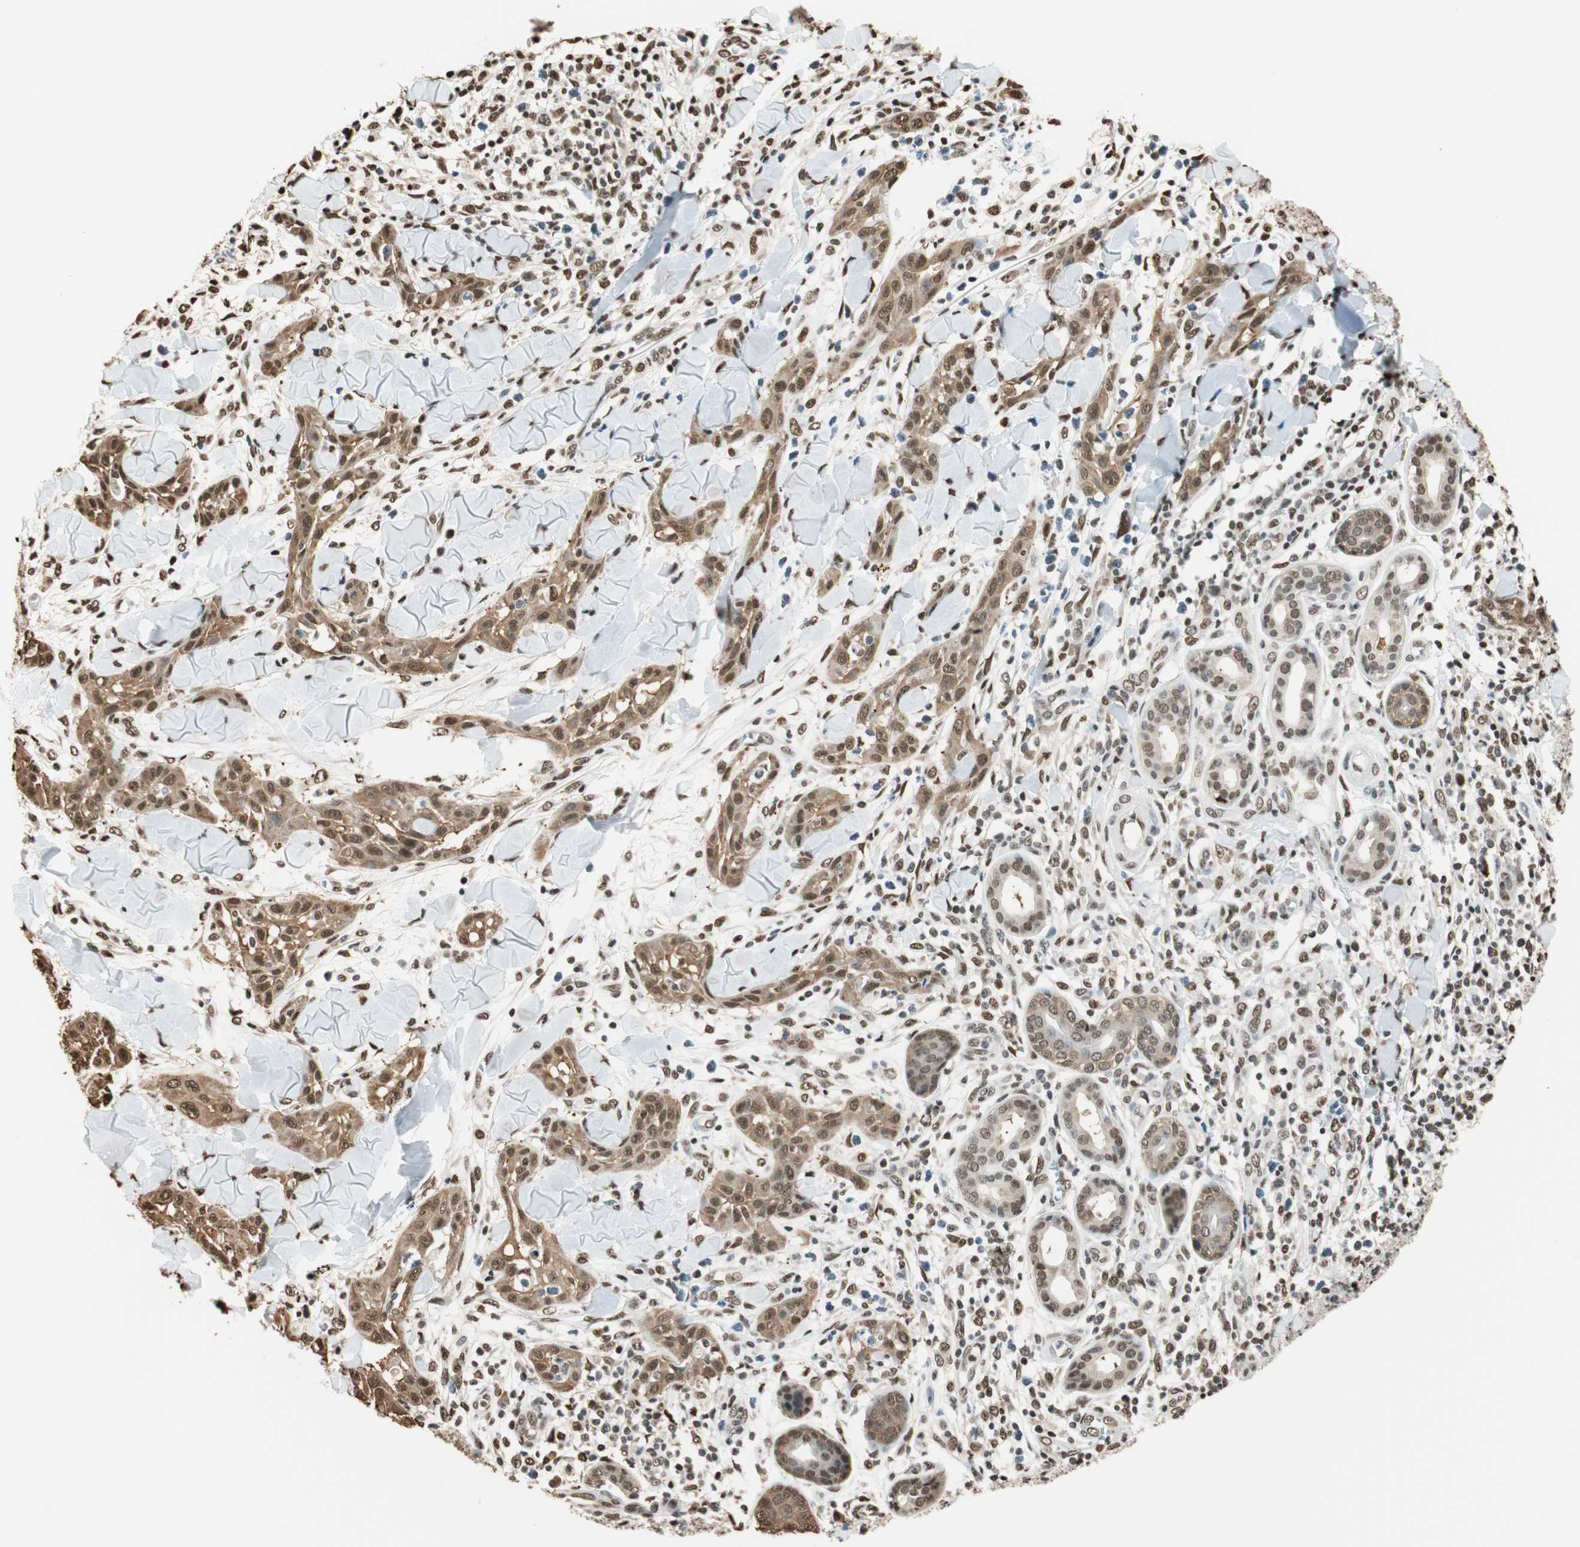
{"staining": {"intensity": "strong", "quantity": ">75%", "location": "cytoplasmic/membranous,nuclear"}, "tissue": "skin cancer", "cell_type": "Tumor cells", "image_type": "cancer", "snomed": [{"axis": "morphology", "description": "Squamous cell carcinoma, NOS"}, {"axis": "topography", "description": "Skin"}], "caption": "This micrograph exhibits IHC staining of skin cancer (squamous cell carcinoma), with high strong cytoplasmic/membranous and nuclear positivity in about >75% of tumor cells.", "gene": "FANCG", "patient": {"sex": "male", "age": 24}}